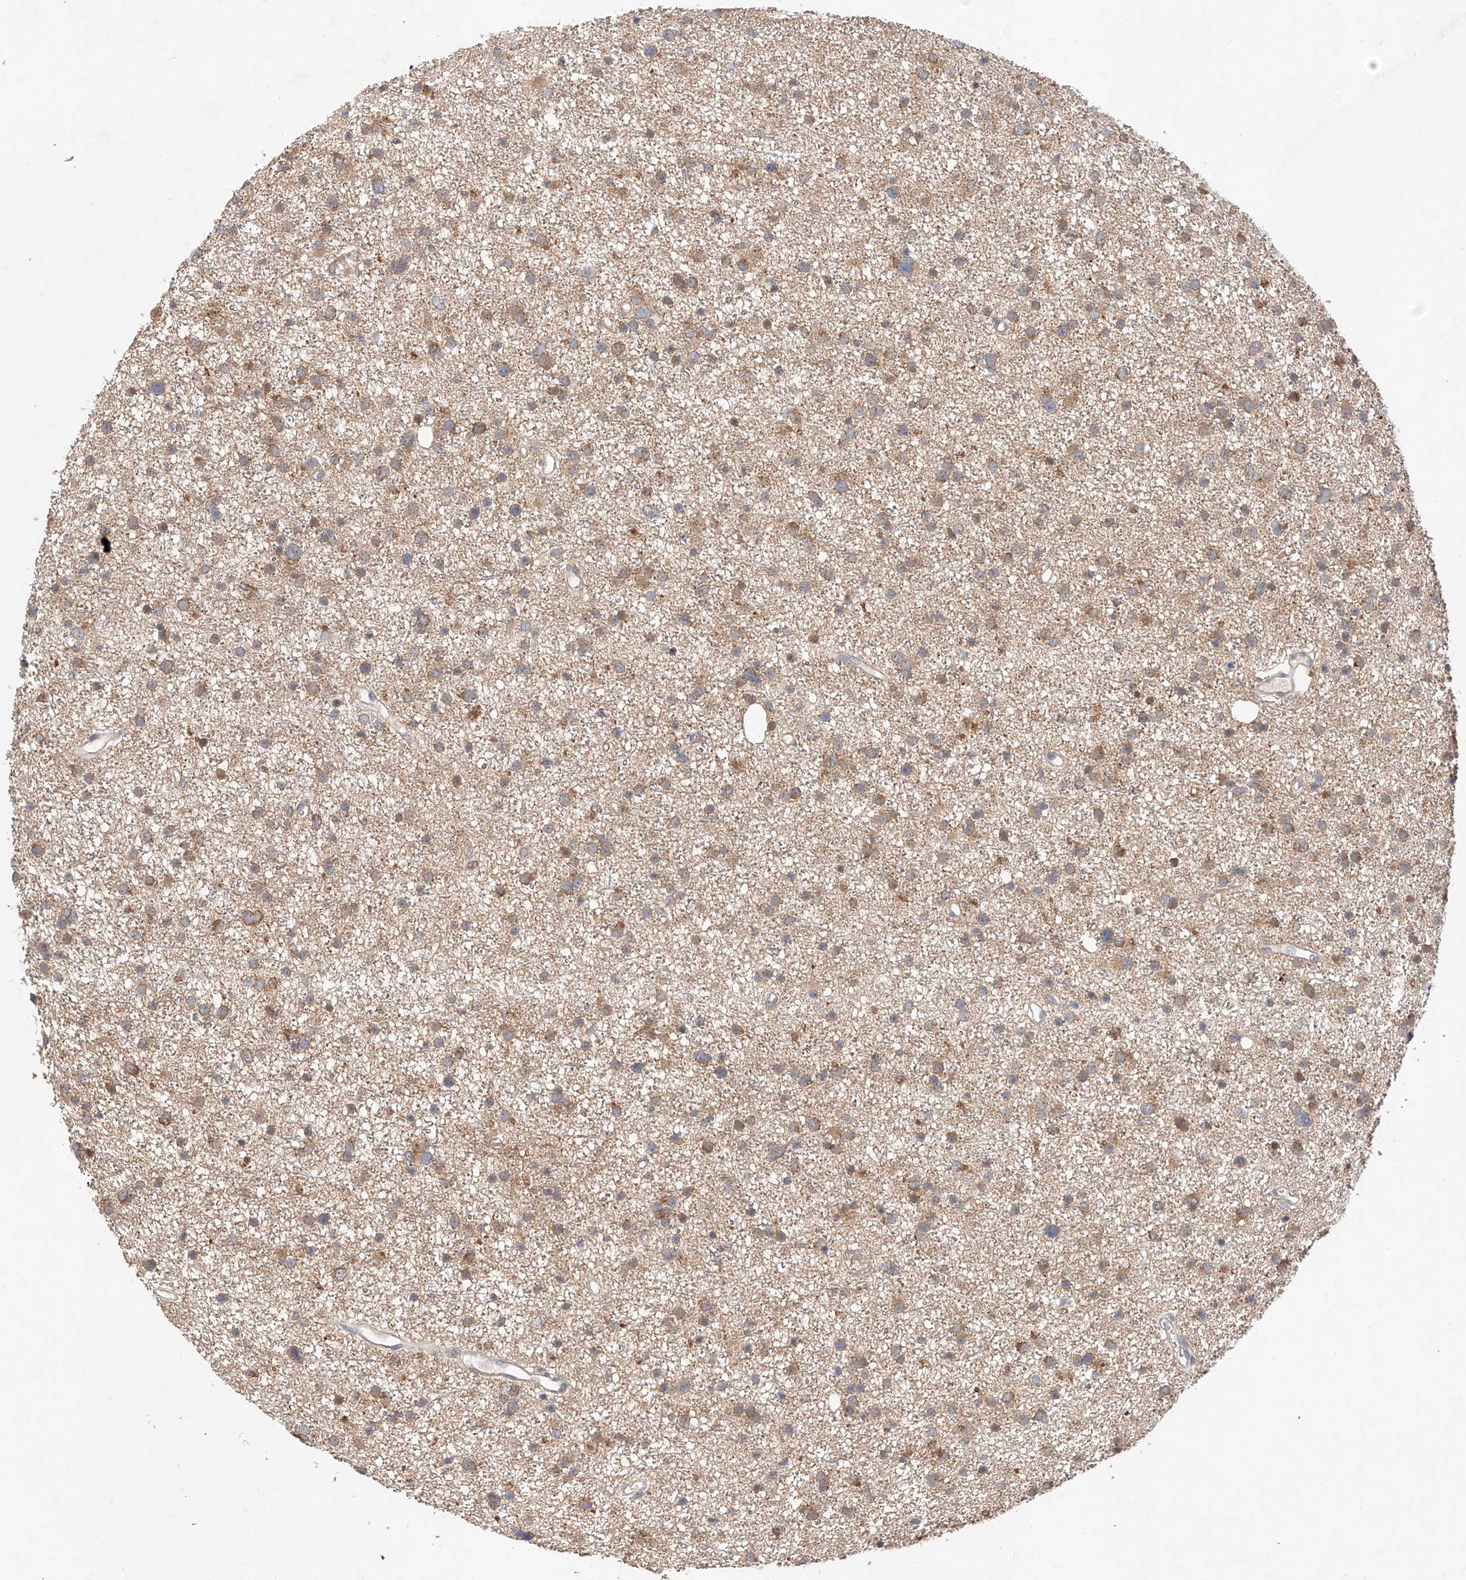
{"staining": {"intensity": "moderate", "quantity": ">75%", "location": "cytoplasmic/membranous"}, "tissue": "glioma", "cell_type": "Tumor cells", "image_type": "cancer", "snomed": [{"axis": "morphology", "description": "Glioma, malignant, Low grade"}, {"axis": "topography", "description": "Cerebral cortex"}], "caption": "The micrograph displays a brown stain indicating the presence of a protein in the cytoplasmic/membranous of tumor cells in malignant glioma (low-grade). The protein of interest is shown in brown color, while the nuclei are stained blue.", "gene": "ZSCAN4", "patient": {"sex": "female", "age": 39}}